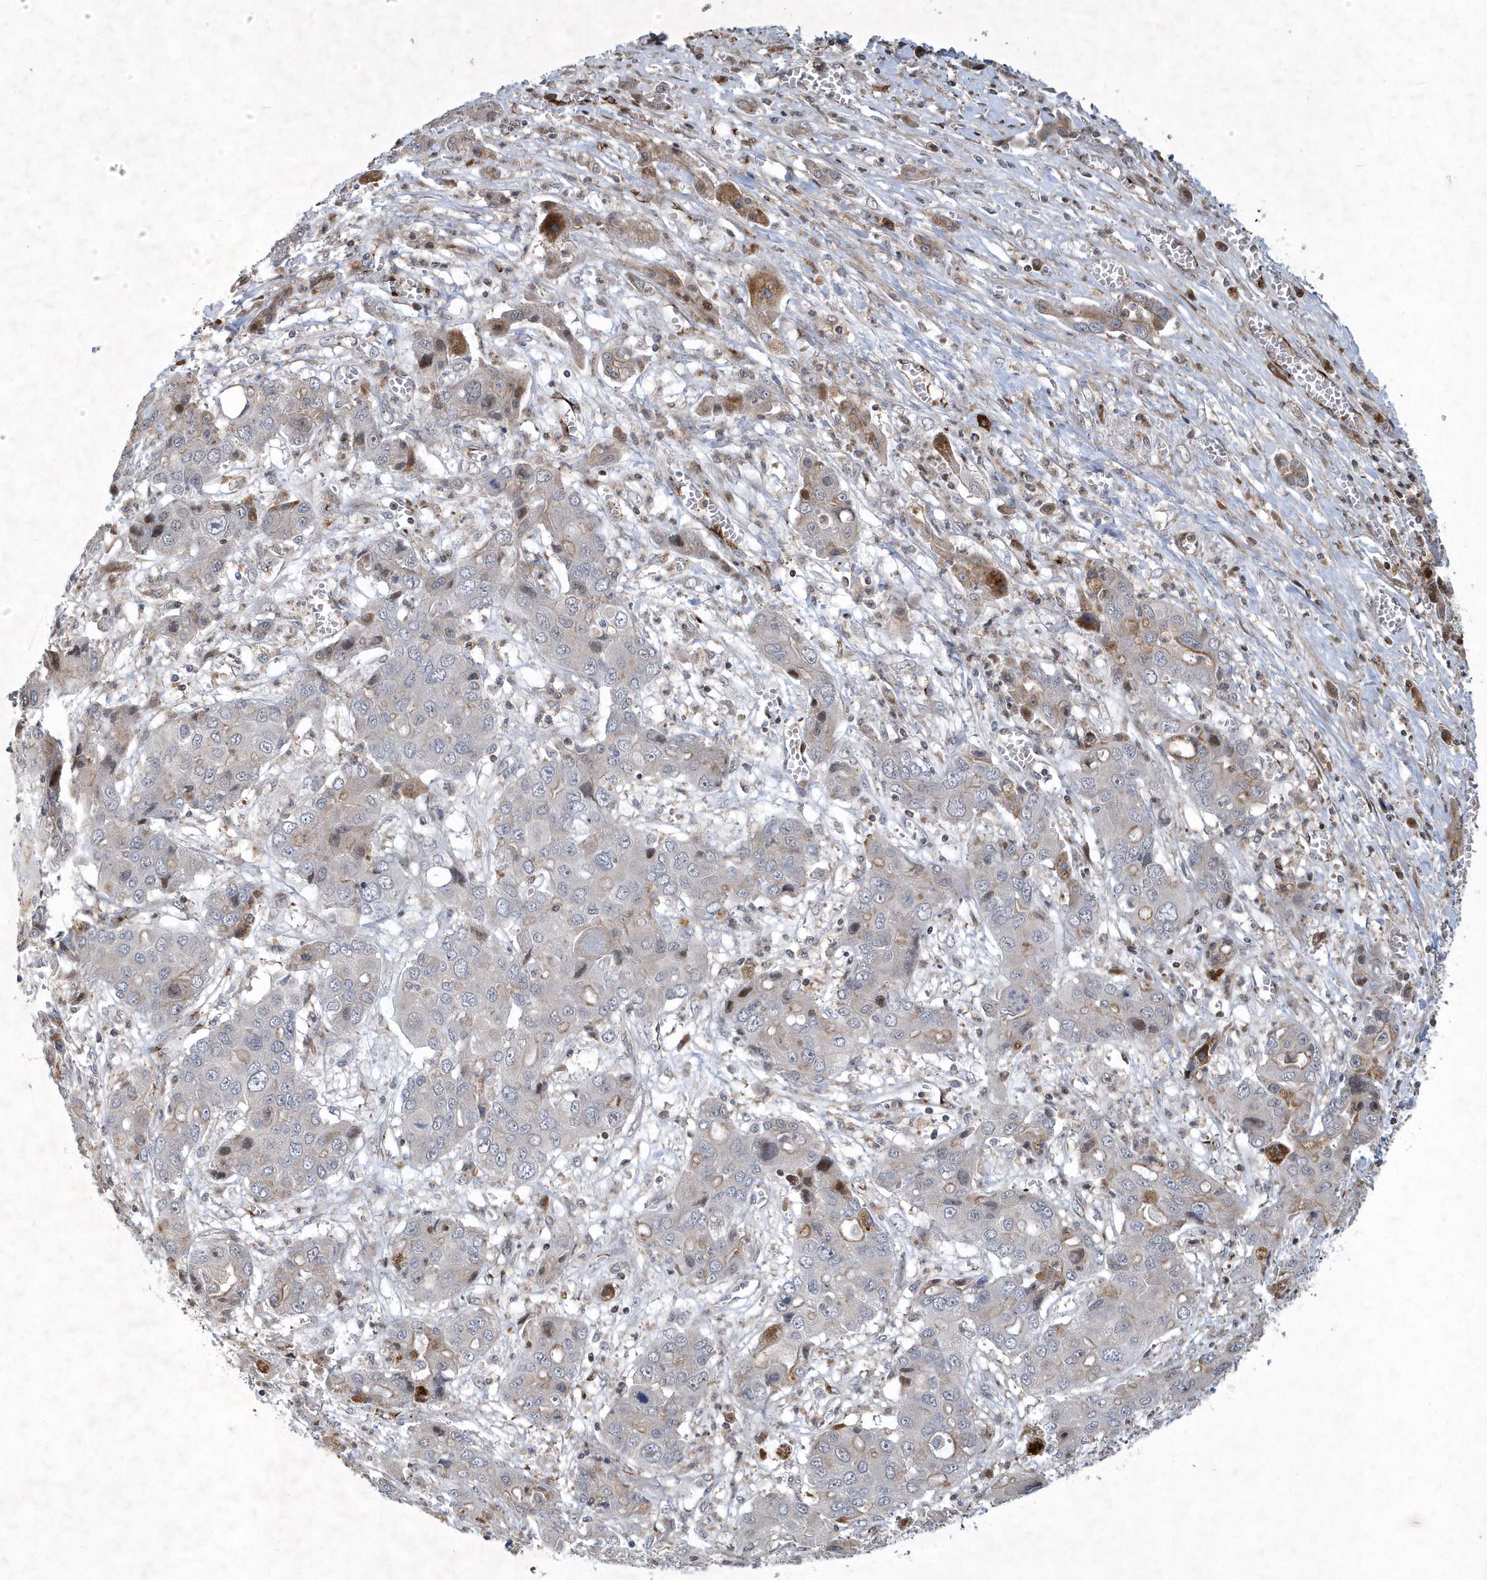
{"staining": {"intensity": "weak", "quantity": "<25%", "location": "cytoplasmic/membranous"}, "tissue": "liver cancer", "cell_type": "Tumor cells", "image_type": "cancer", "snomed": [{"axis": "morphology", "description": "Cholangiocarcinoma"}, {"axis": "topography", "description": "Liver"}], "caption": "Human liver cancer stained for a protein using immunohistochemistry (IHC) demonstrates no positivity in tumor cells.", "gene": "N4BP2", "patient": {"sex": "male", "age": 67}}